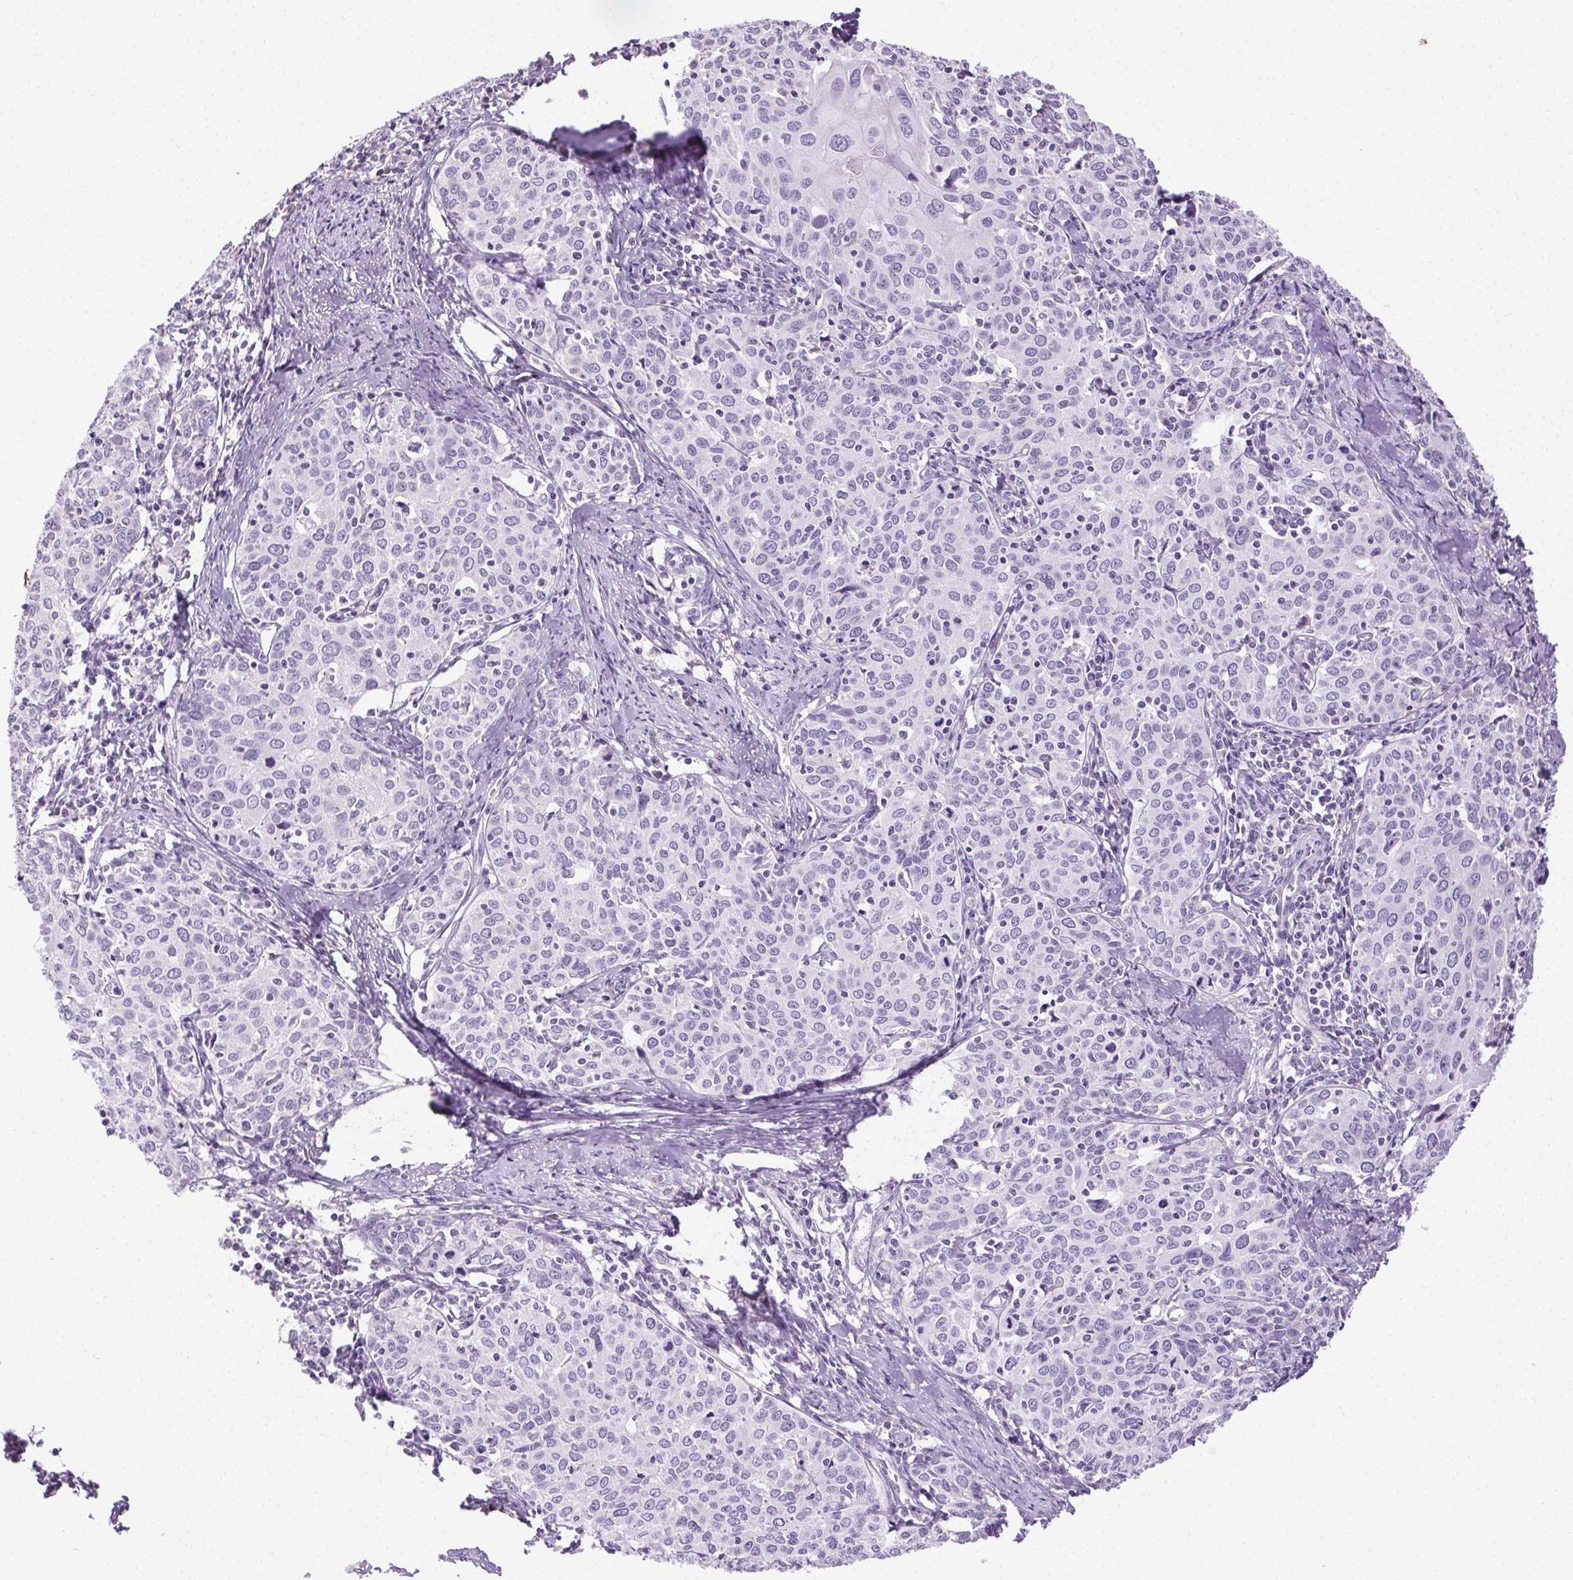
{"staining": {"intensity": "negative", "quantity": "none", "location": "none"}, "tissue": "cervical cancer", "cell_type": "Tumor cells", "image_type": "cancer", "snomed": [{"axis": "morphology", "description": "Squamous cell carcinoma, NOS"}, {"axis": "topography", "description": "Cervix"}], "caption": "Protein analysis of cervical cancer displays no significant expression in tumor cells. (DAB immunohistochemistry (IHC) with hematoxylin counter stain).", "gene": "SYCE2", "patient": {"sex": "female", "age": 62}}